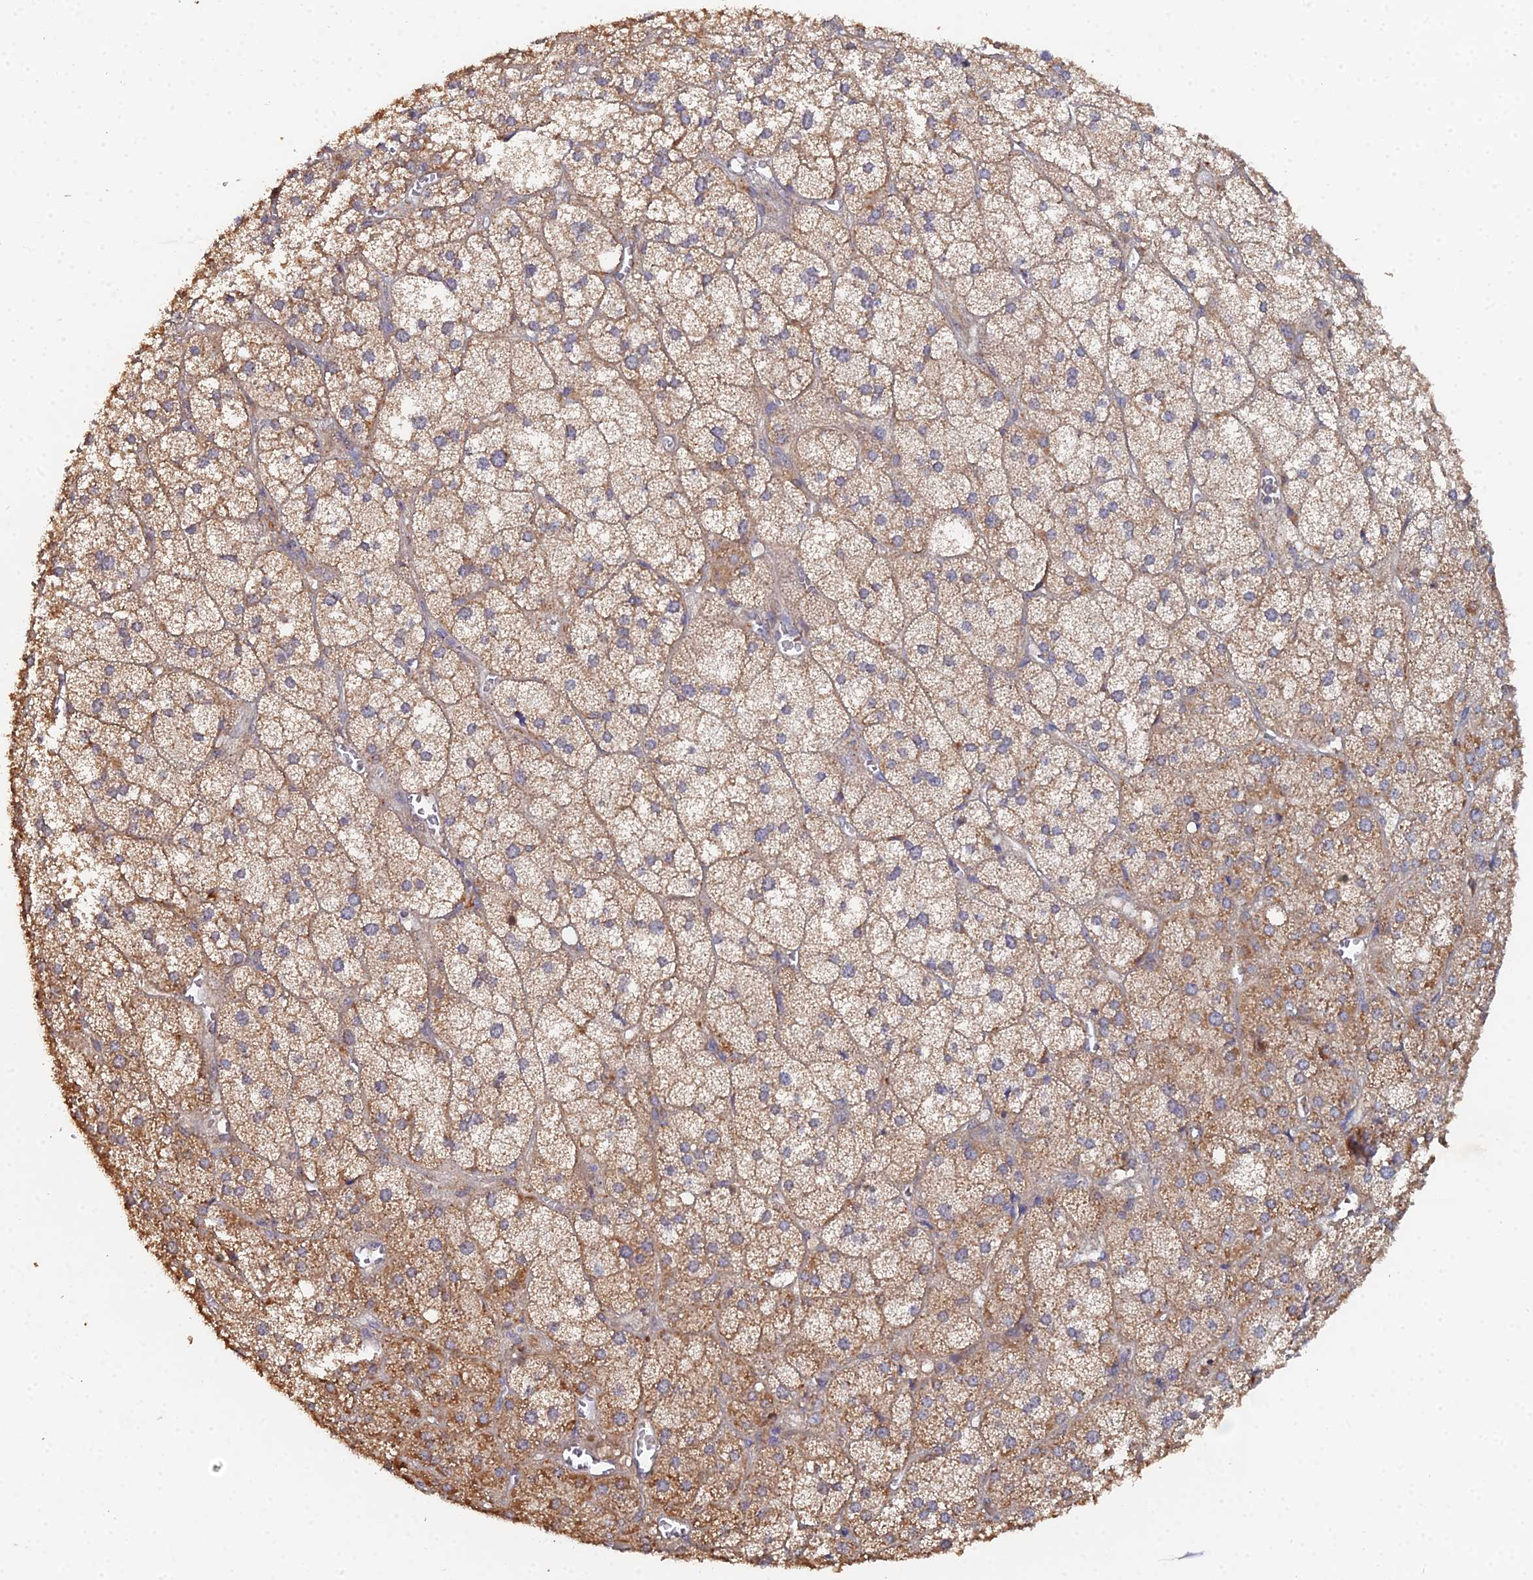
{"staining": {"intensity": "moderate", "quantity": ">75%", "location": "cytoplasmic/membranous"}, "tissue": "adrenal gland", "cell_type": "Glandular cells", "image_type": "normal", "snomed": [{"axis": "morphology", "description": "Normal tissue, NOS"}, {"axis": "topography", "description": "Adrenal gland"}], "caption": "This photomicrograph shows IHC staining of unremarkable human adrenal gland, with medium moderate cytoplasmic/membranous positivity in about >75% of glandular cells.", "gene": "SPANXN4", "patient": {"sex": "female", "age": 61}}